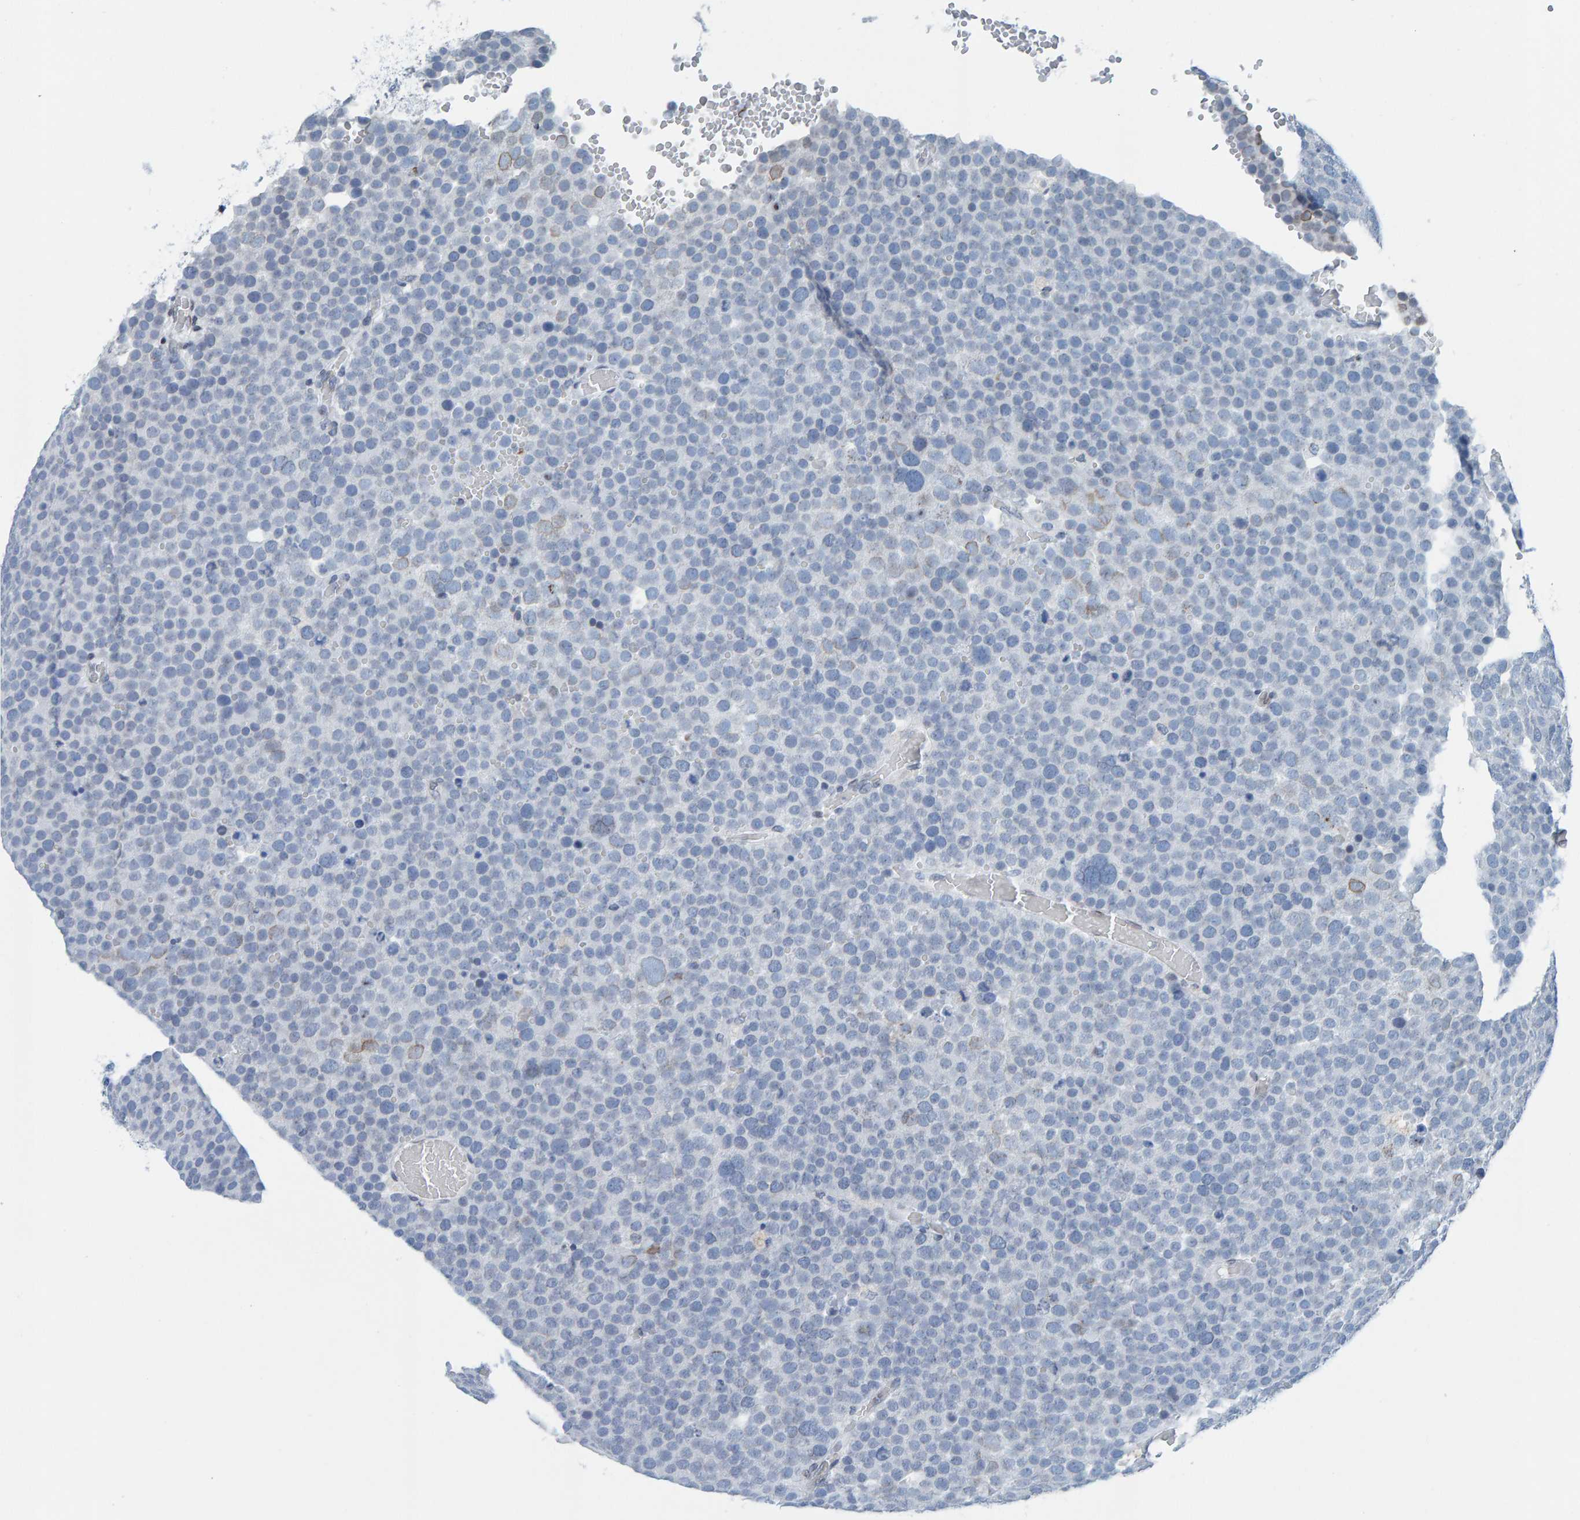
{"staining": {"intensity": "negative", "quantity": "none", "location": "none"}, "tissue": "testis cancer", "cell_type": "Tumor cells", "image_type": "cancer", "snomed": [{"axis": "morphology", "description": "Seminoma, NOS"}, {"axis": "topography", "description": "Testis"}], "caption": "The image reveals no staining of tumor cells in testis cancer (seminoma).", "gene": "LMNB2", "patient": {"sex": "male", "age": 71}}